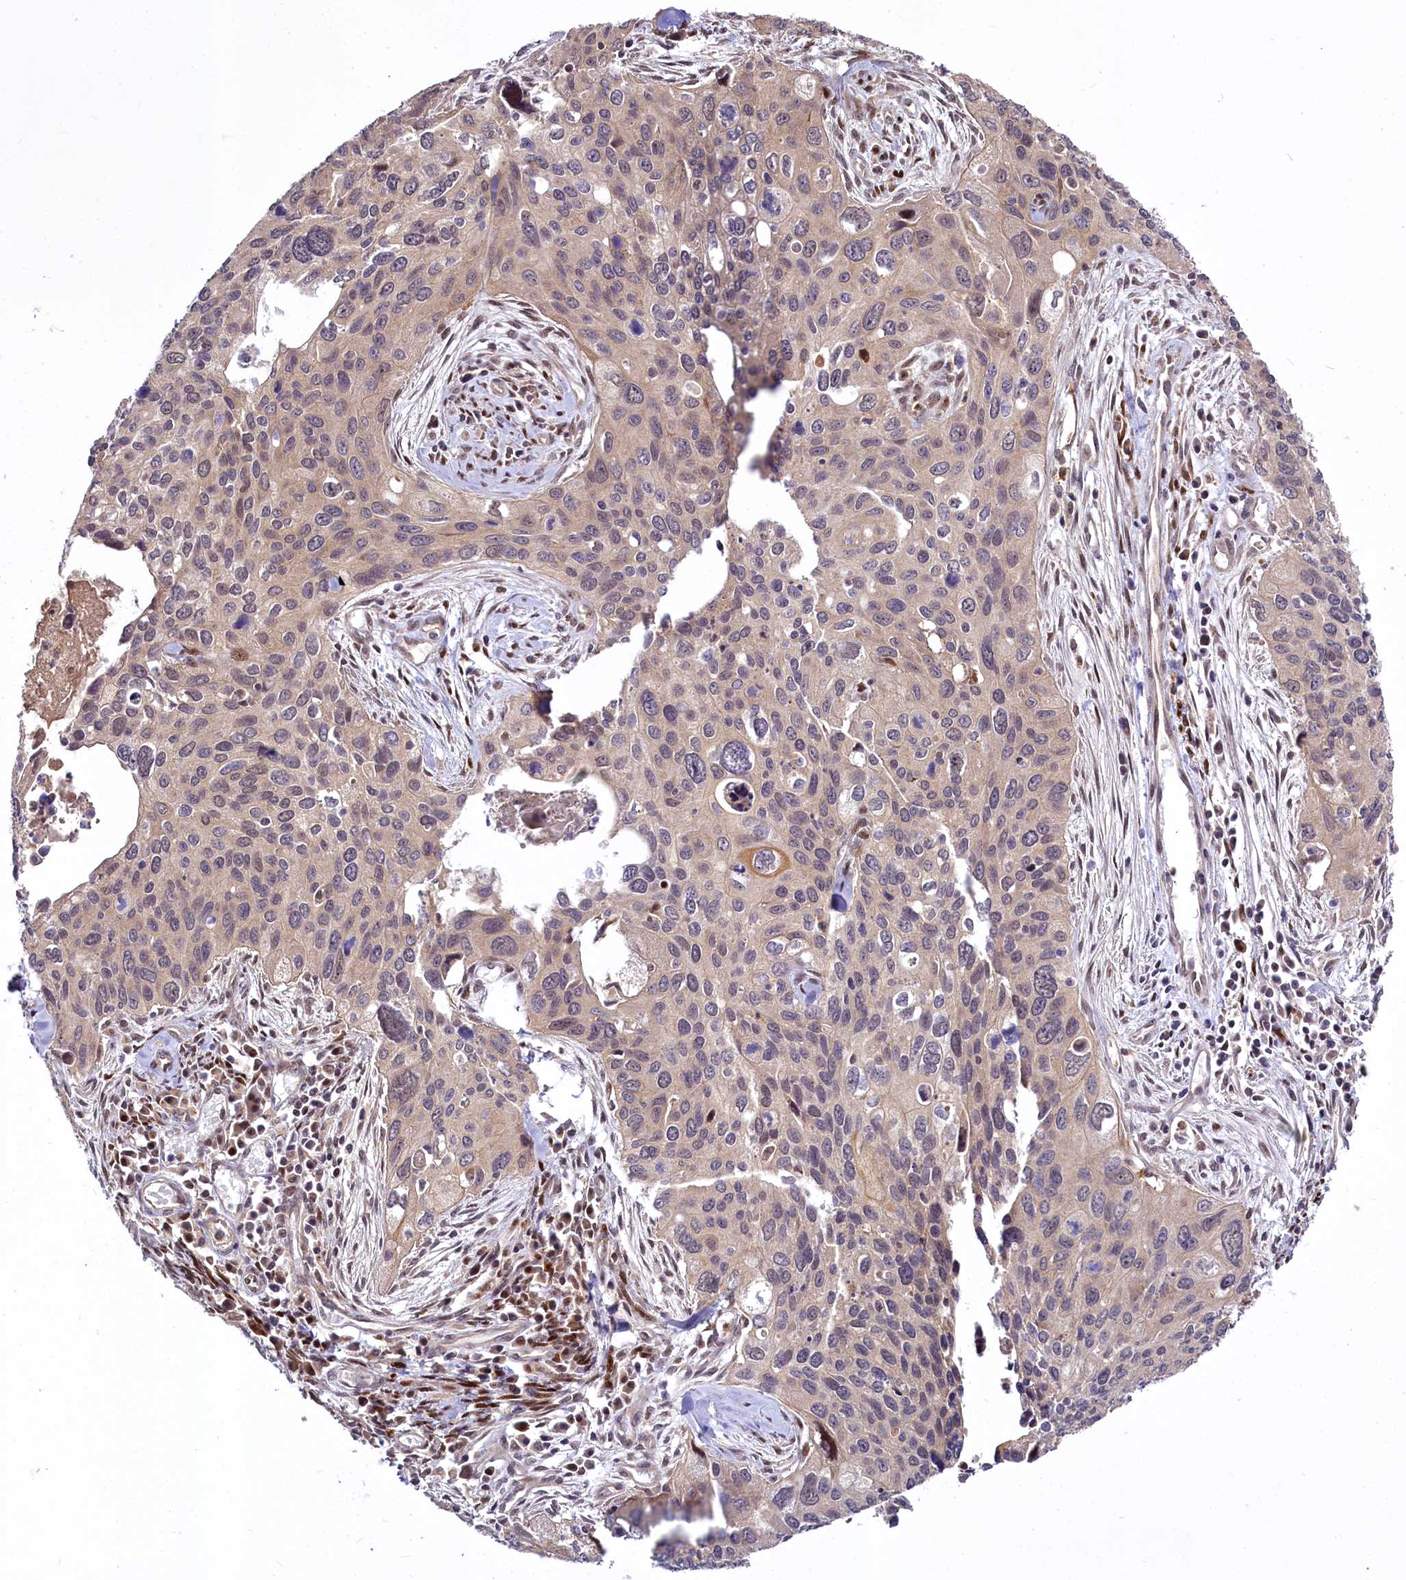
{"staining": {"intensity": "negative", "quantity": "none", "location": "none"}, "tissue": "cervical cancer", "cell_type": "Tumor cells", "image_type": "cancer", "snomed": [{"axis": "morphology", "description": "Squamous cell carcinoma, NOS"}, {"axis": "topography", "description": "Cervix"}], "caption": "This is an immunohistochemistry (IHC) image of human cervical cancer (squamous cell carcinoma). There is no expression in tumor cells.", "gene": "MAML2", "patient": {"sex": "female", "age": 55}}